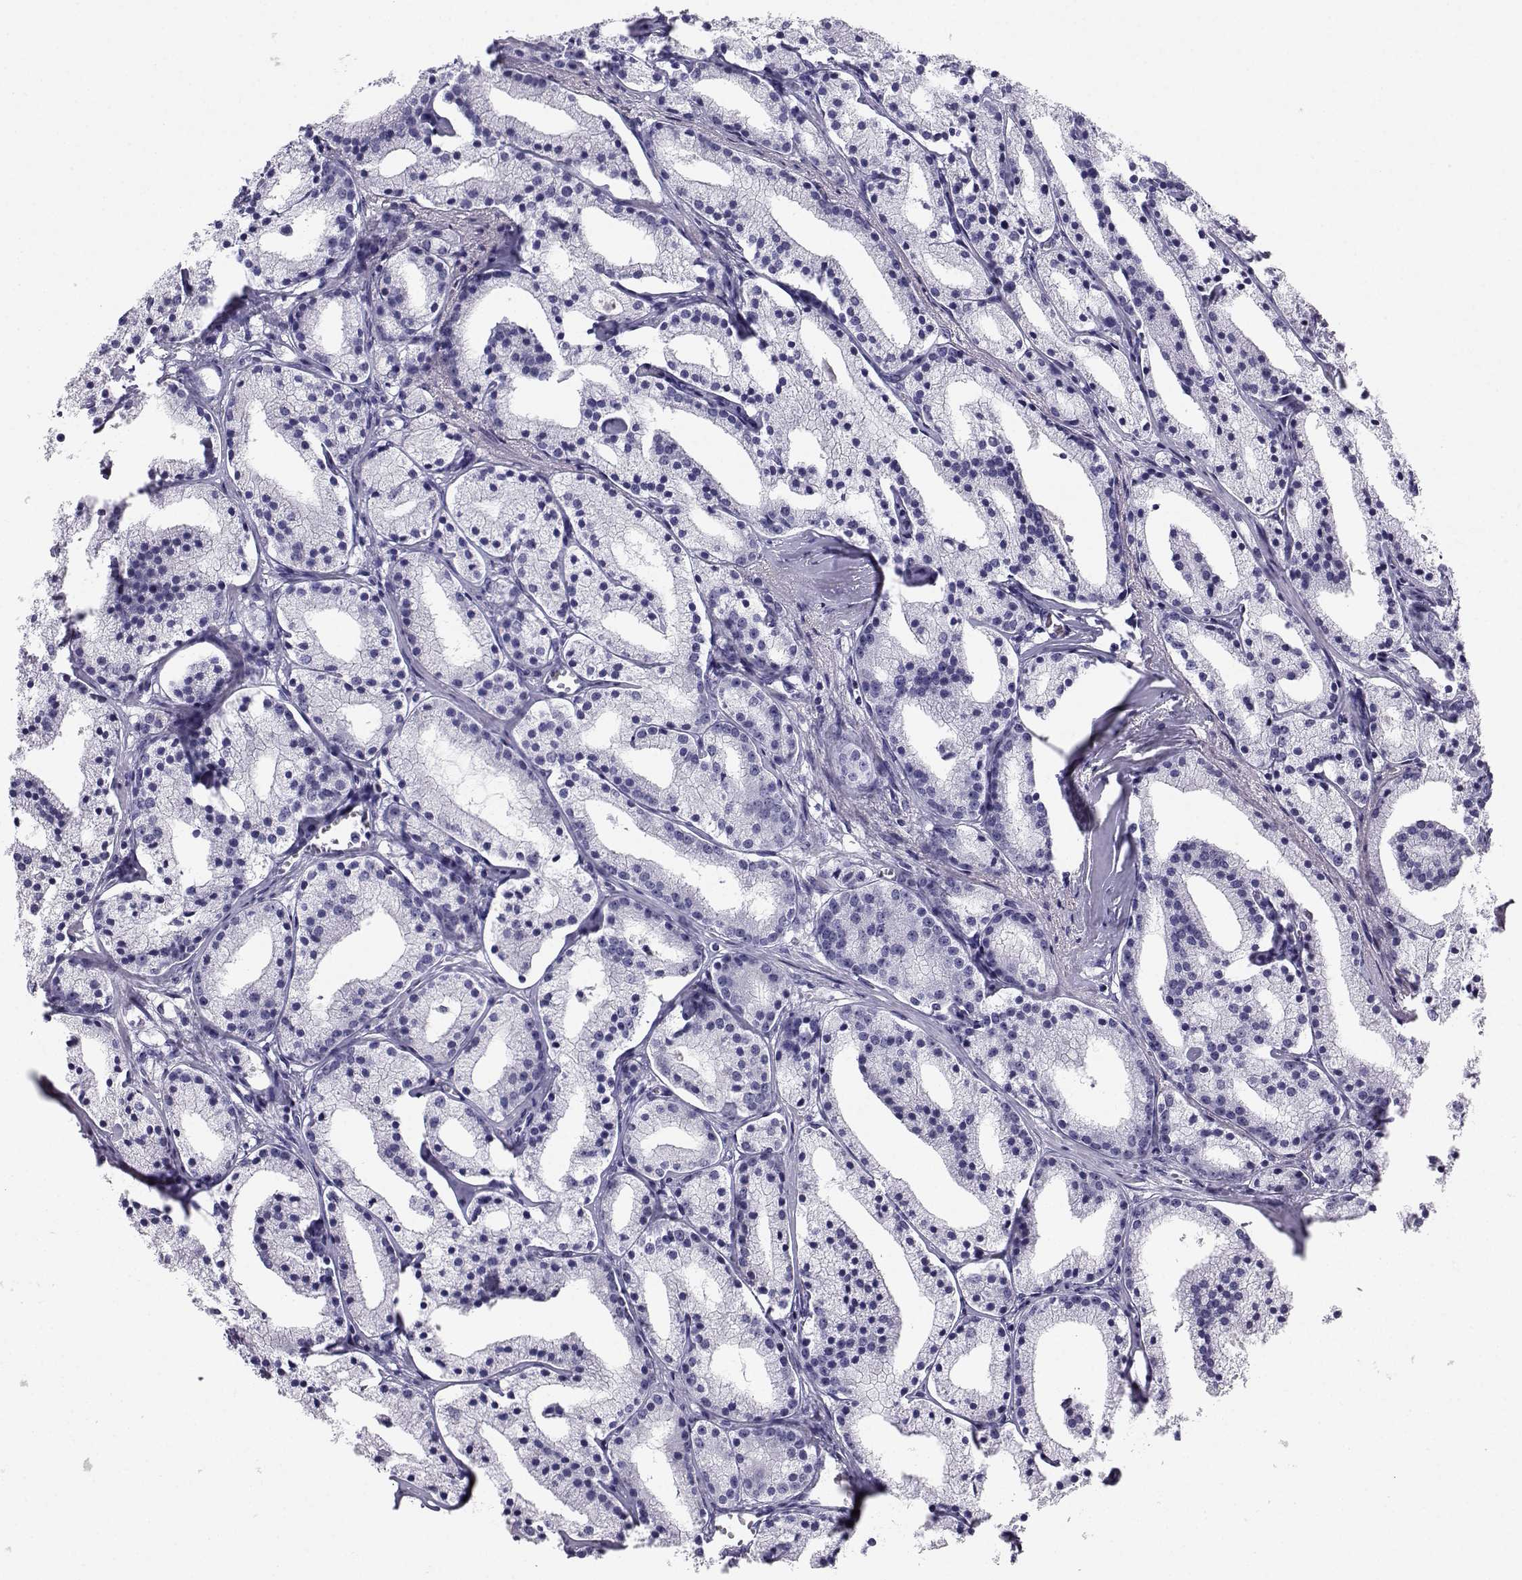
{"staining": {"intensity": "negative", "quantity": "none", "location": "none"}, "tissue": "prostate cancer", "cell_type": "Tumor cells", "image_type": "cancer", "snomed": [{"axis": "morphology", "description": "Adenocarcinoma, NOS"}, {"axis": "topography", "description": "Prostate"}], "caption": "Immunohistochemistry image of neoplastic tissue: human prostate adenocarcinoma stained with DAB exhibits no significant protein expression in tumor cells.", "gene": "SST", "patient": {"sex": "male", "age": 69}}